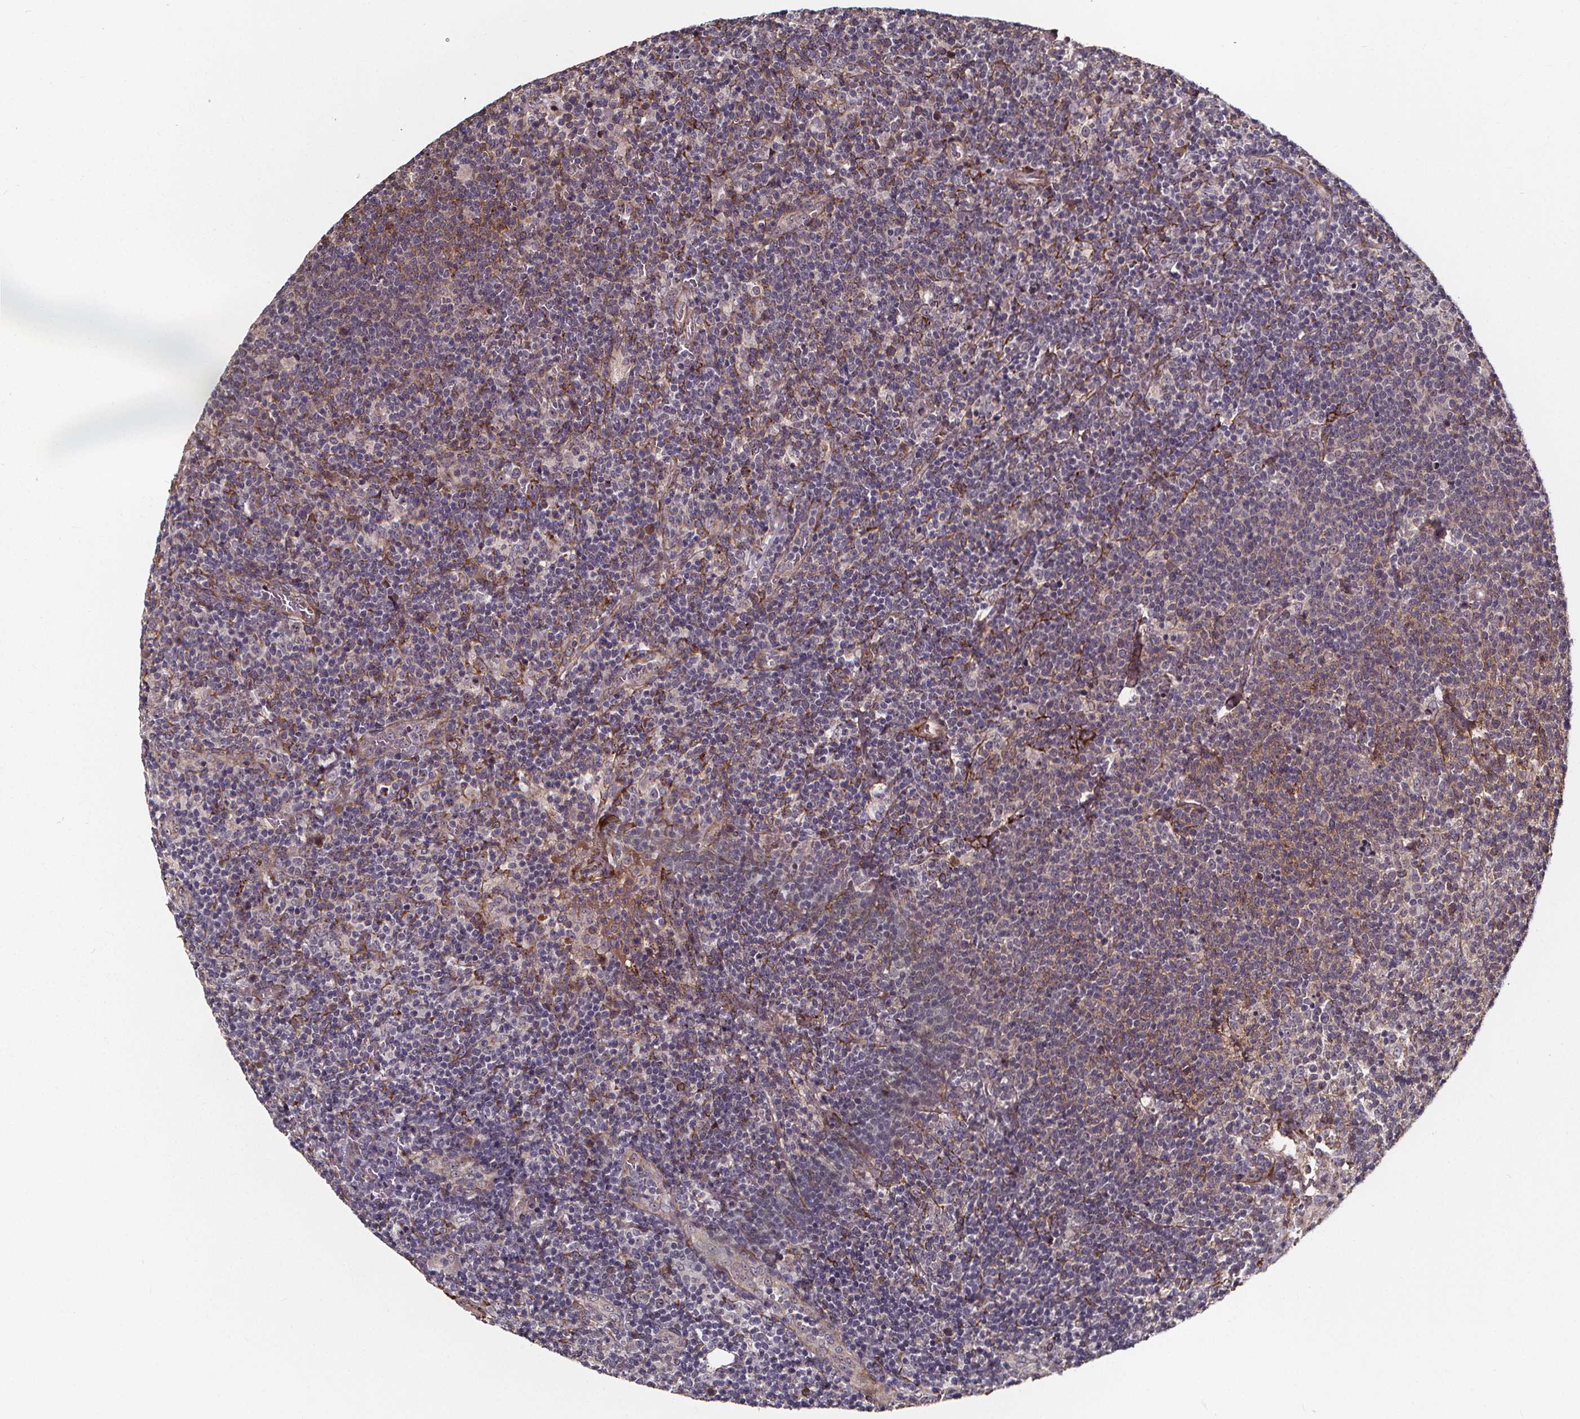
{"staining": {"intensity": "negative", "quantity": "none", "location": "none"}, "tissue": "lymphoma", "cell_type": "Tumor cells", "image_type": "cancer", "snomed": [{"axis": "morphology", "description": "Malignant lymphoma, non-Hodgkin's type, High grade"}, {"axis": "topography", "description": "Lymph node"}], "caption": "Human lymphoma stained for a protein using immunohistochemistry displays no expression in tumor cells.", "gene": "AEBP1", "patient": {"sex": "male", "age": 61}}